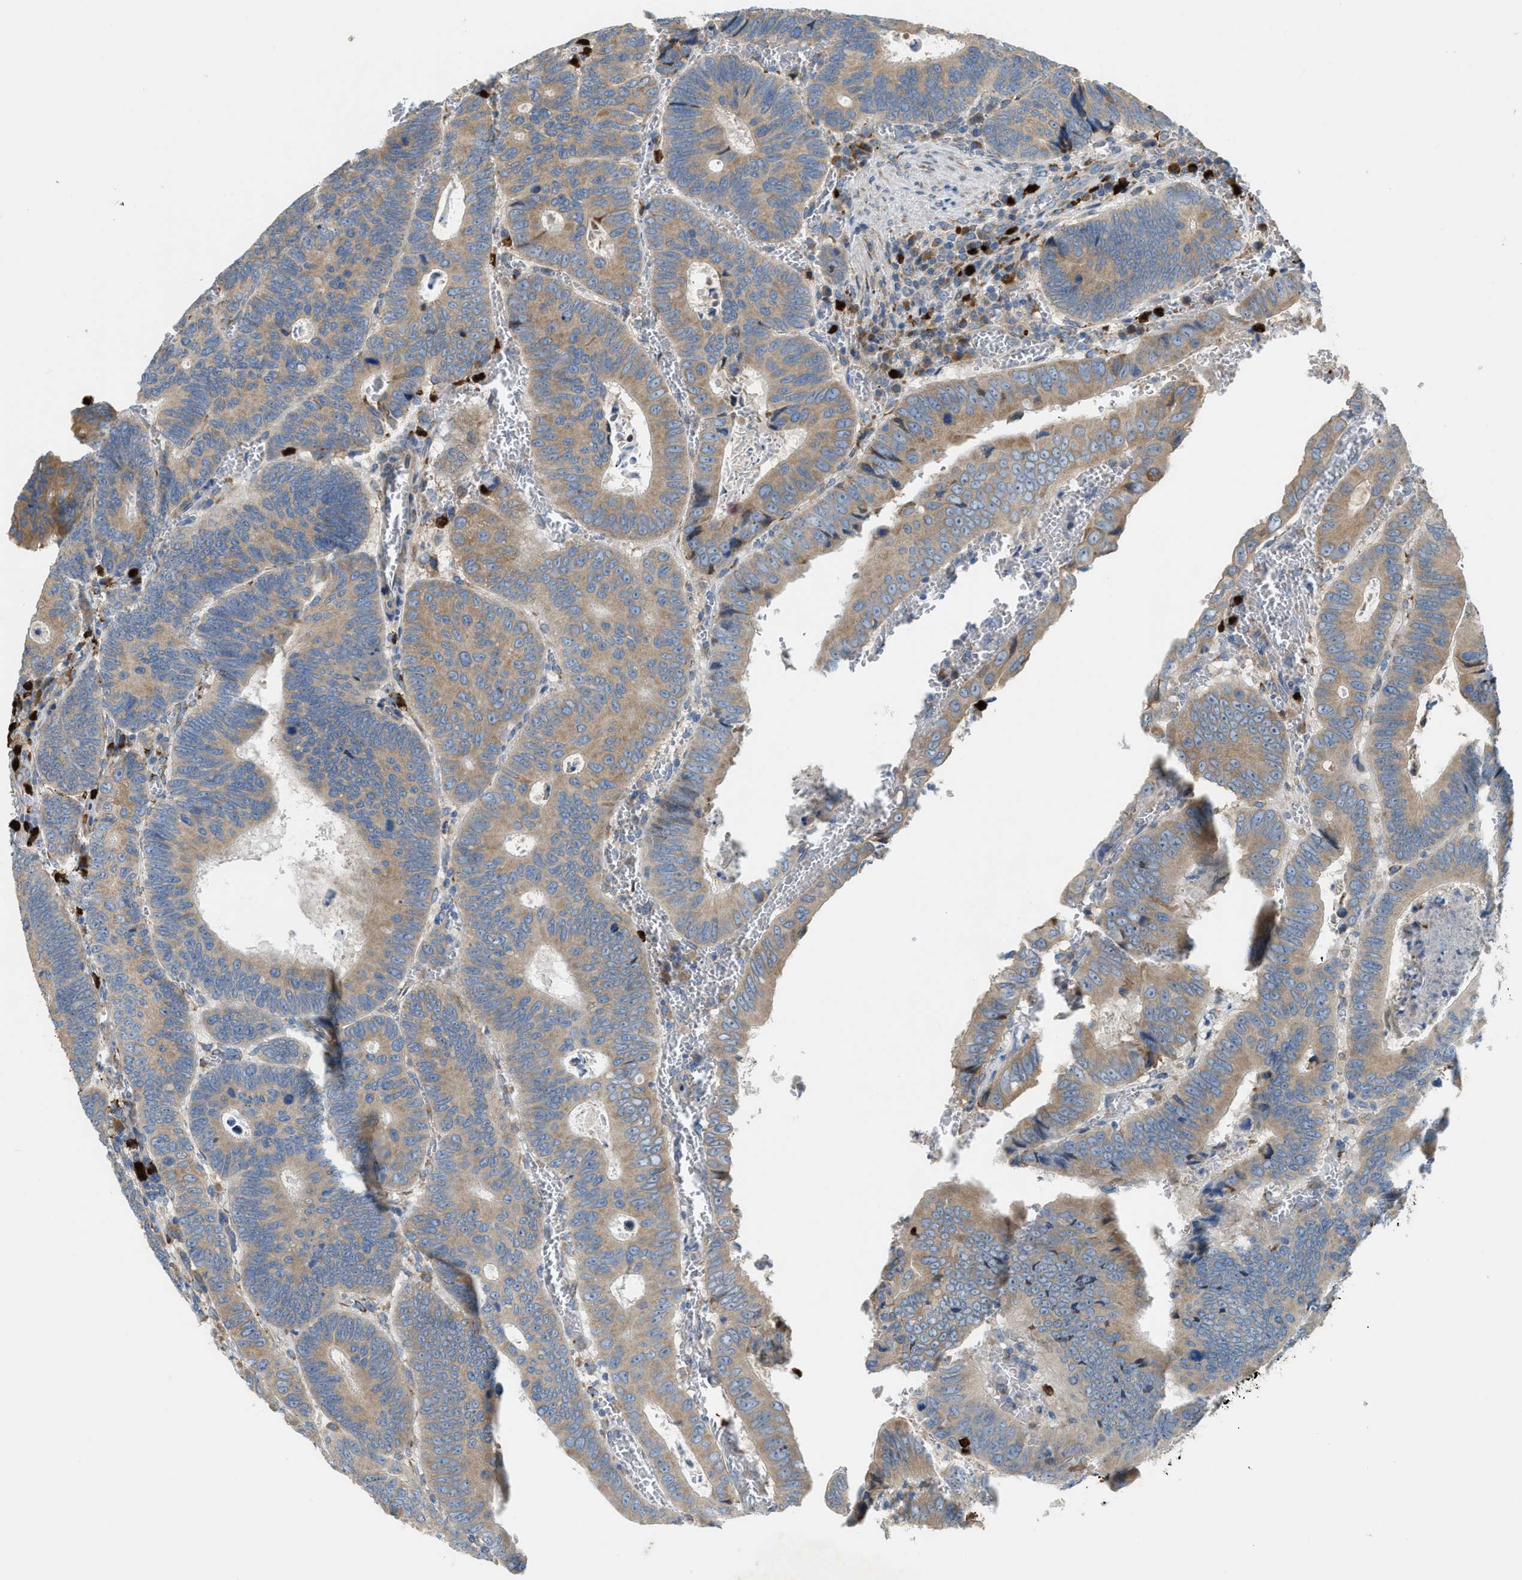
{"staining": {"intensity": "moderate", "quantity": ">75%", "location": "cytoplasmic/membranous"}, "tissue": "colorectal cancer", "cell_type": "Tumor cells", "image_type": "cancer", "snomed": [{"axis": "morphology", "description": "Inflammation, NOS"}, {"axis": "morphology", "description": "Adenocarcinoma, NOS"}, {"axis": "topography", "description": "Colon"}], "caption": "Moderate cytoplasmic/membranous protein expression is seen in approximately >75% of tumor cells in adenocarcinoma (colorectal).", "gene": "TMEM68", "patient": {"sex": "male", "age": 72}}